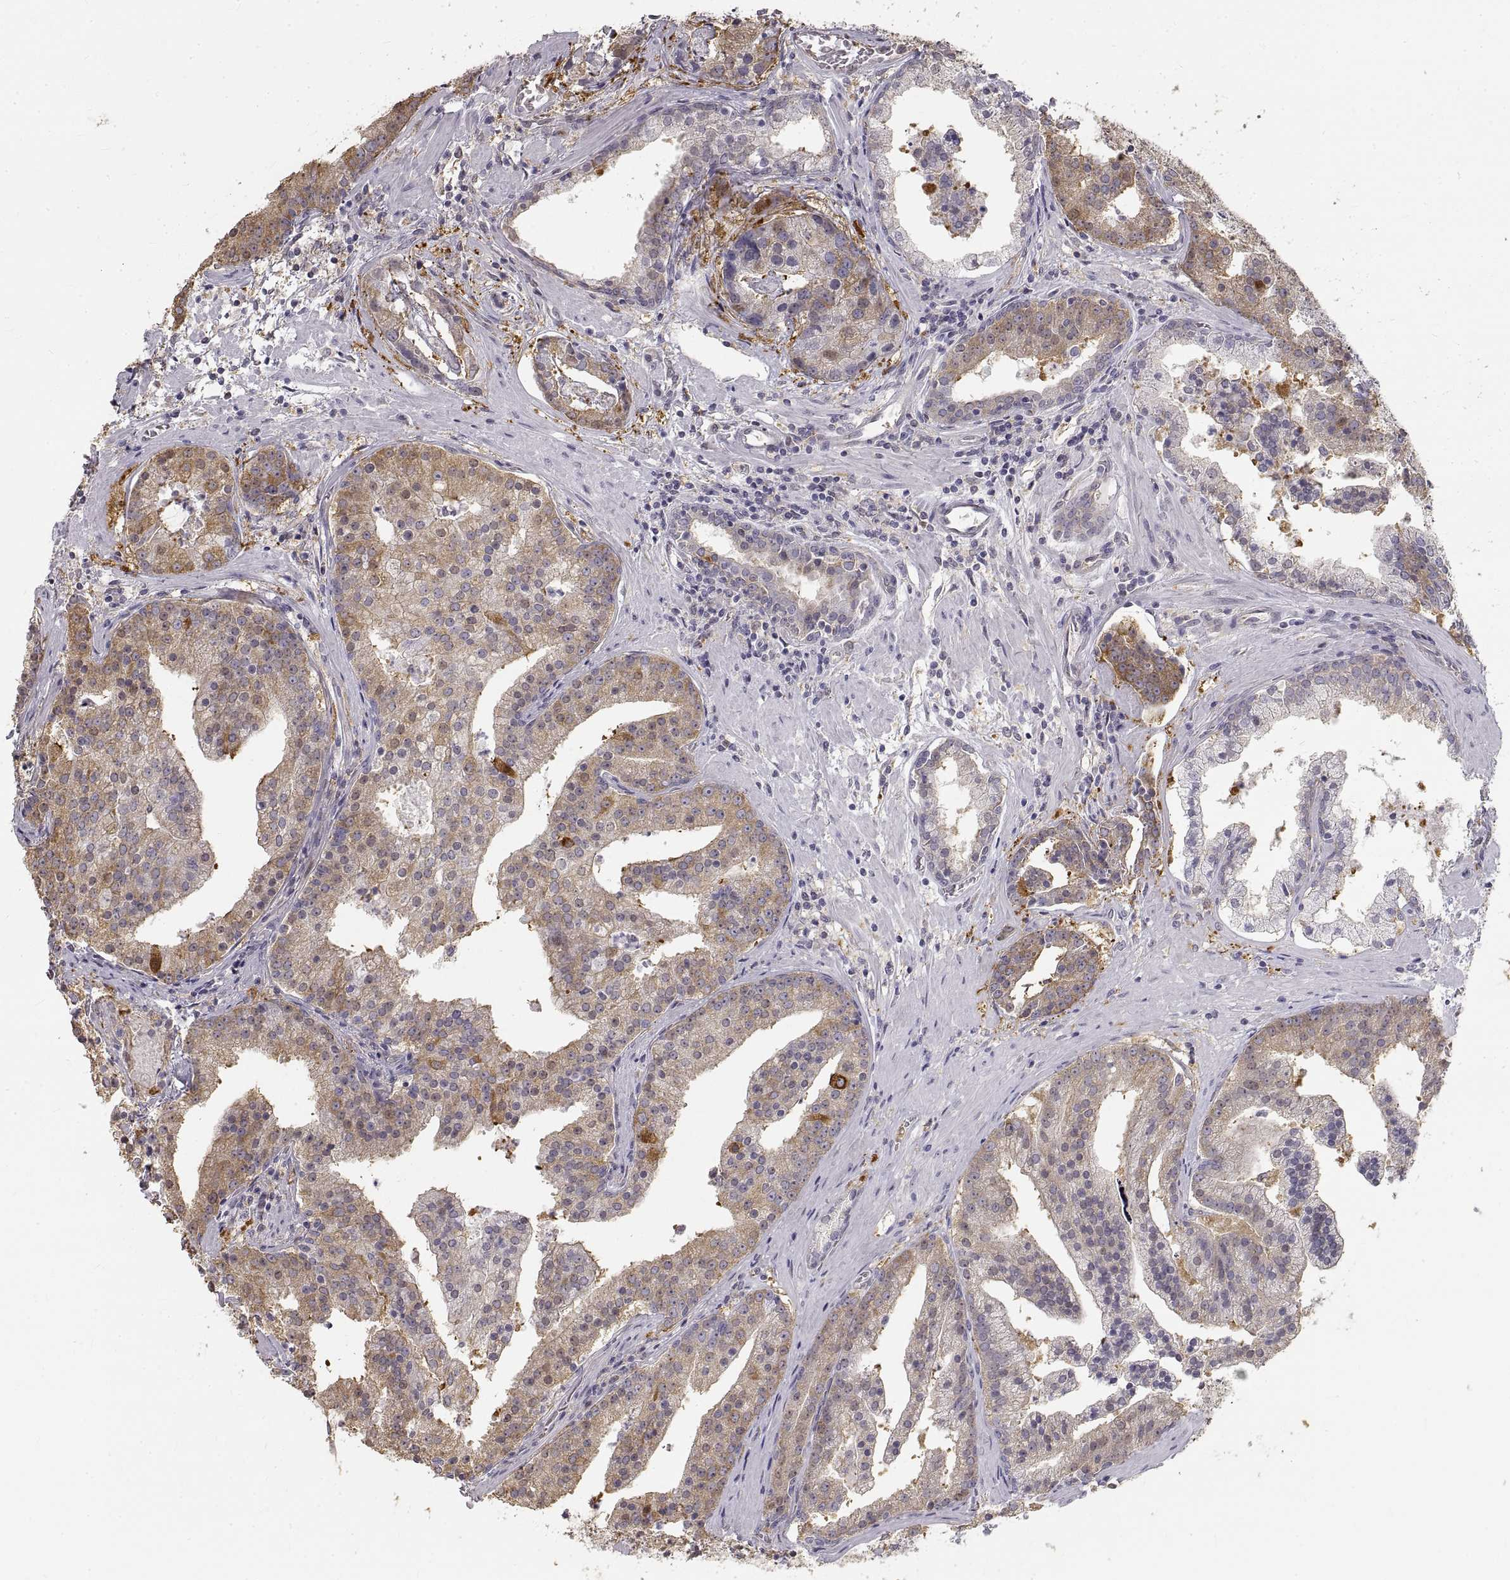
{"staining": {"intensity": "strong", "quantity": "<25%", "location": "cytoplasmic/membranous"}, "tissue": "prostate cancer", "cell_type": "Tumor cells", "image_type": "cancer", "snomed": [{"axis": "morphology", "description": "Adenocarcinoma, NOS"}, {"axis": "topography", "description": "Prostate and seminal vesicle, NOS"}, {"axis": "topography", "description": "Prostate"}], "caption": "This micrograph shows IHC staining of human prostate cancer (adenocarcinoma), with medium strong cytoplasmic/membranous positivity in about <25% of tumor cells.", "gene": "HSP90AB1", "patient": {"sex": "male", "age": 44}}